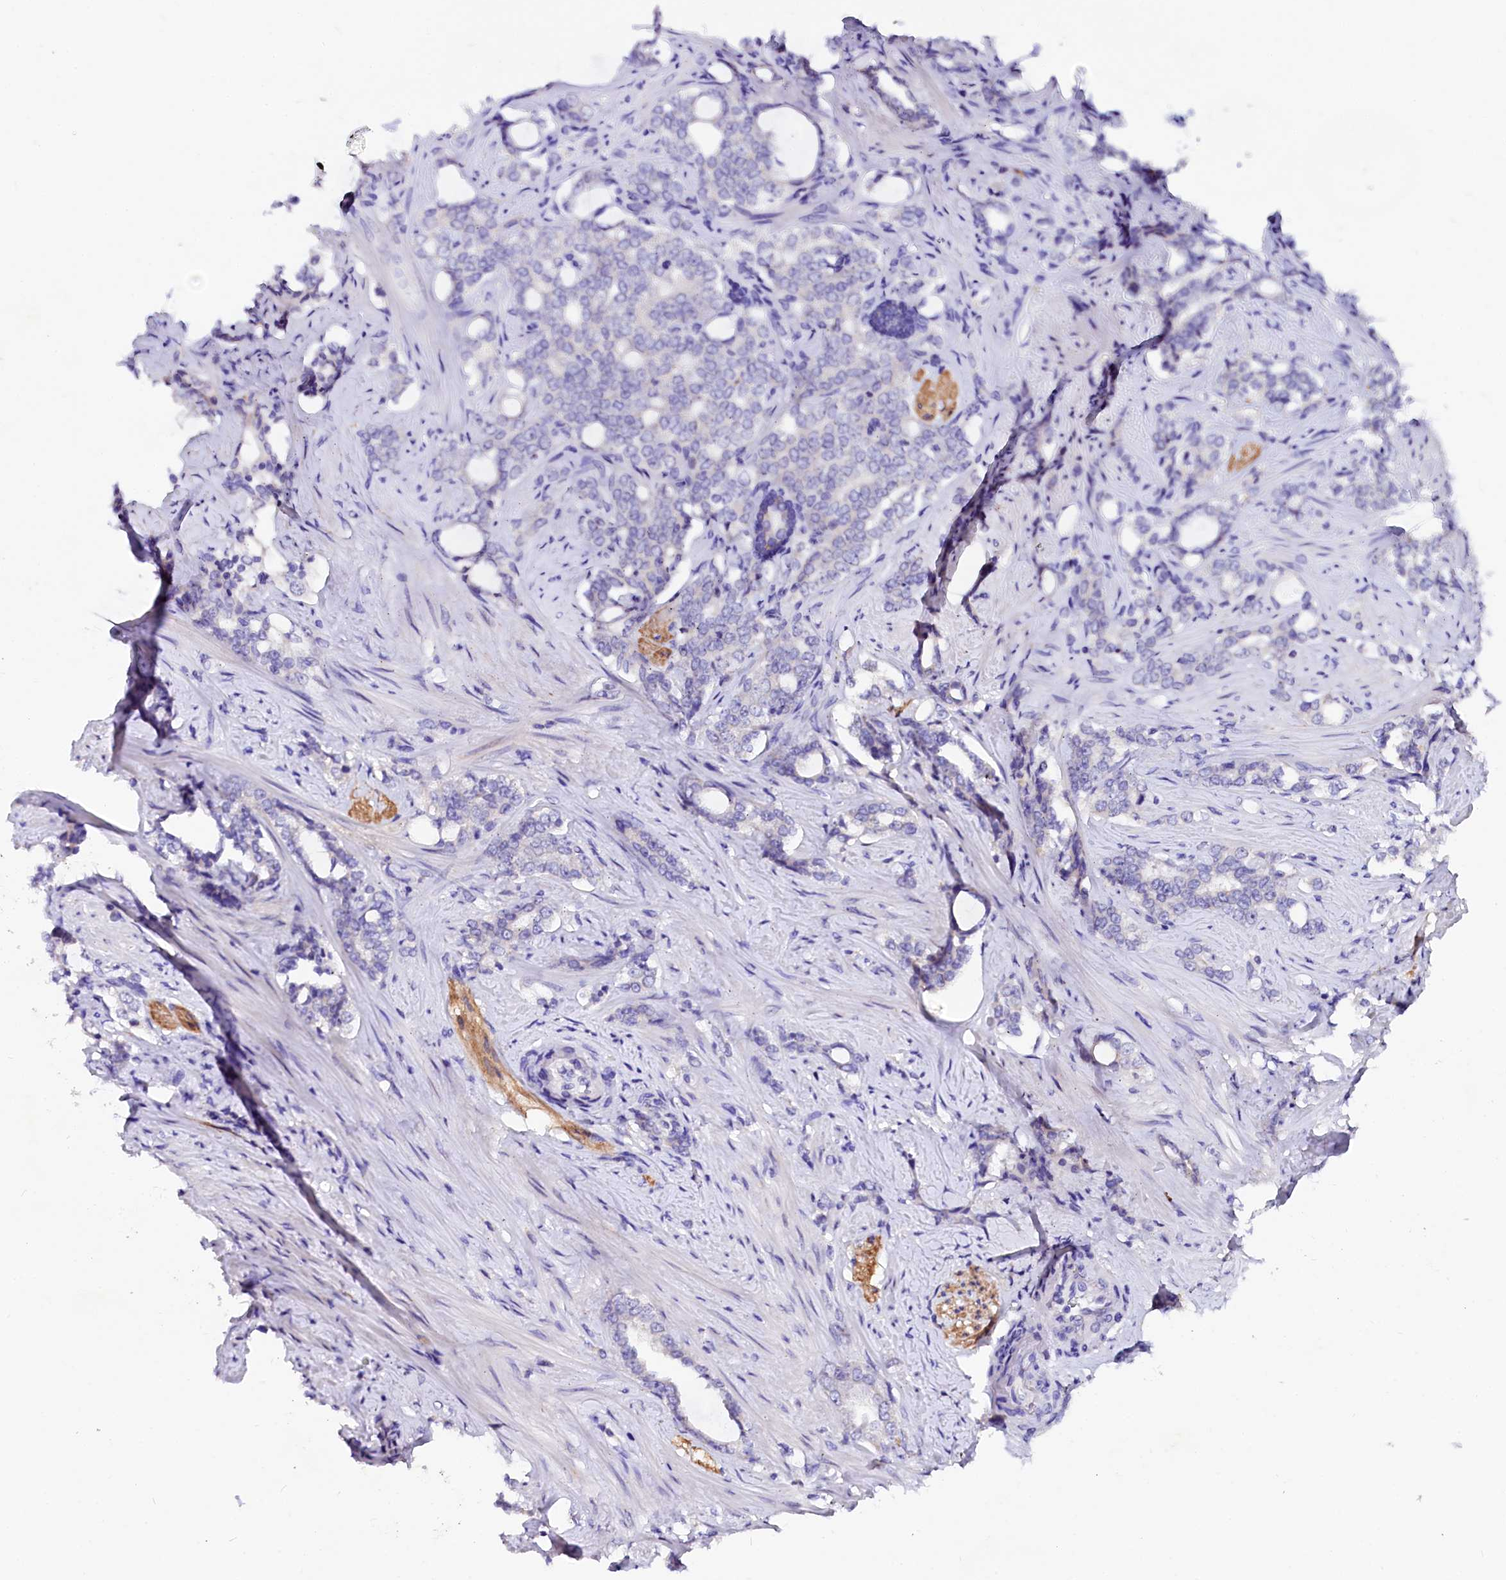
{"staining": {"intensity": "negative", "quantity": "none", "location": "none"}, "tissue": "prostate cancer", "cell_type": "Tumor cells", "image_type": "cancer", "snomed": [{"axis": "morphology", "description": "Adenocarcinoma, High grade"}, {"axis": "topography", "description": "Prostate"}], "caption": "High magnification brightfield microscopy of prostate cancer stained with DAB (3,3'-diaminobenzidine) (brown) and counterstained with hematoxylin (blue): tumor cells show no significant staining.", "gene": "NALF1", "patient": {"sex": "male", "age": 64}}